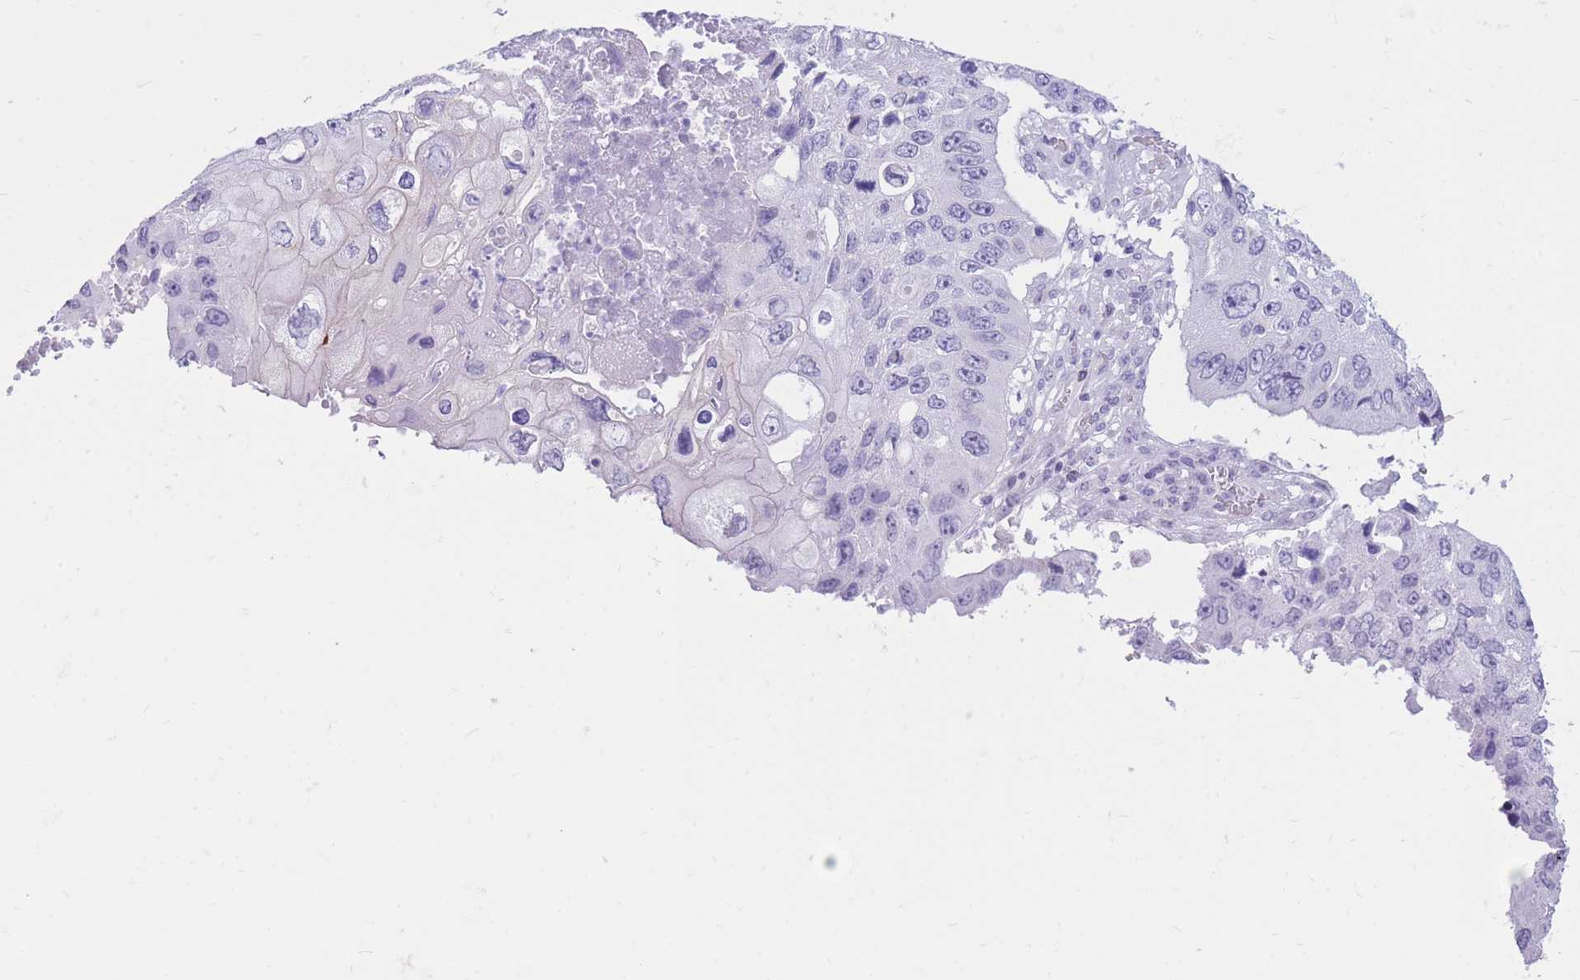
{"staining": {"intensity": "negative", "quantity": "none", "location": "none"}, "tissue": "lung cancer", "cell_type": "Tumor cells", "image_type": "cancer", "snomed": [{"axis": "morphology", "description": "Squamous cell carcinoma, NOS"}, {"axis": "topography", "description": "Lung"}], "caption": "Immunohistochemistry (IHC) histopathology image of lung cancer (squamous cell carcinoma) stained for a protein (brown), which demonstrates no positivity in tumor cells.", "gene": "CYP21A2", "patient": {"sex": "male", "age": 61}}